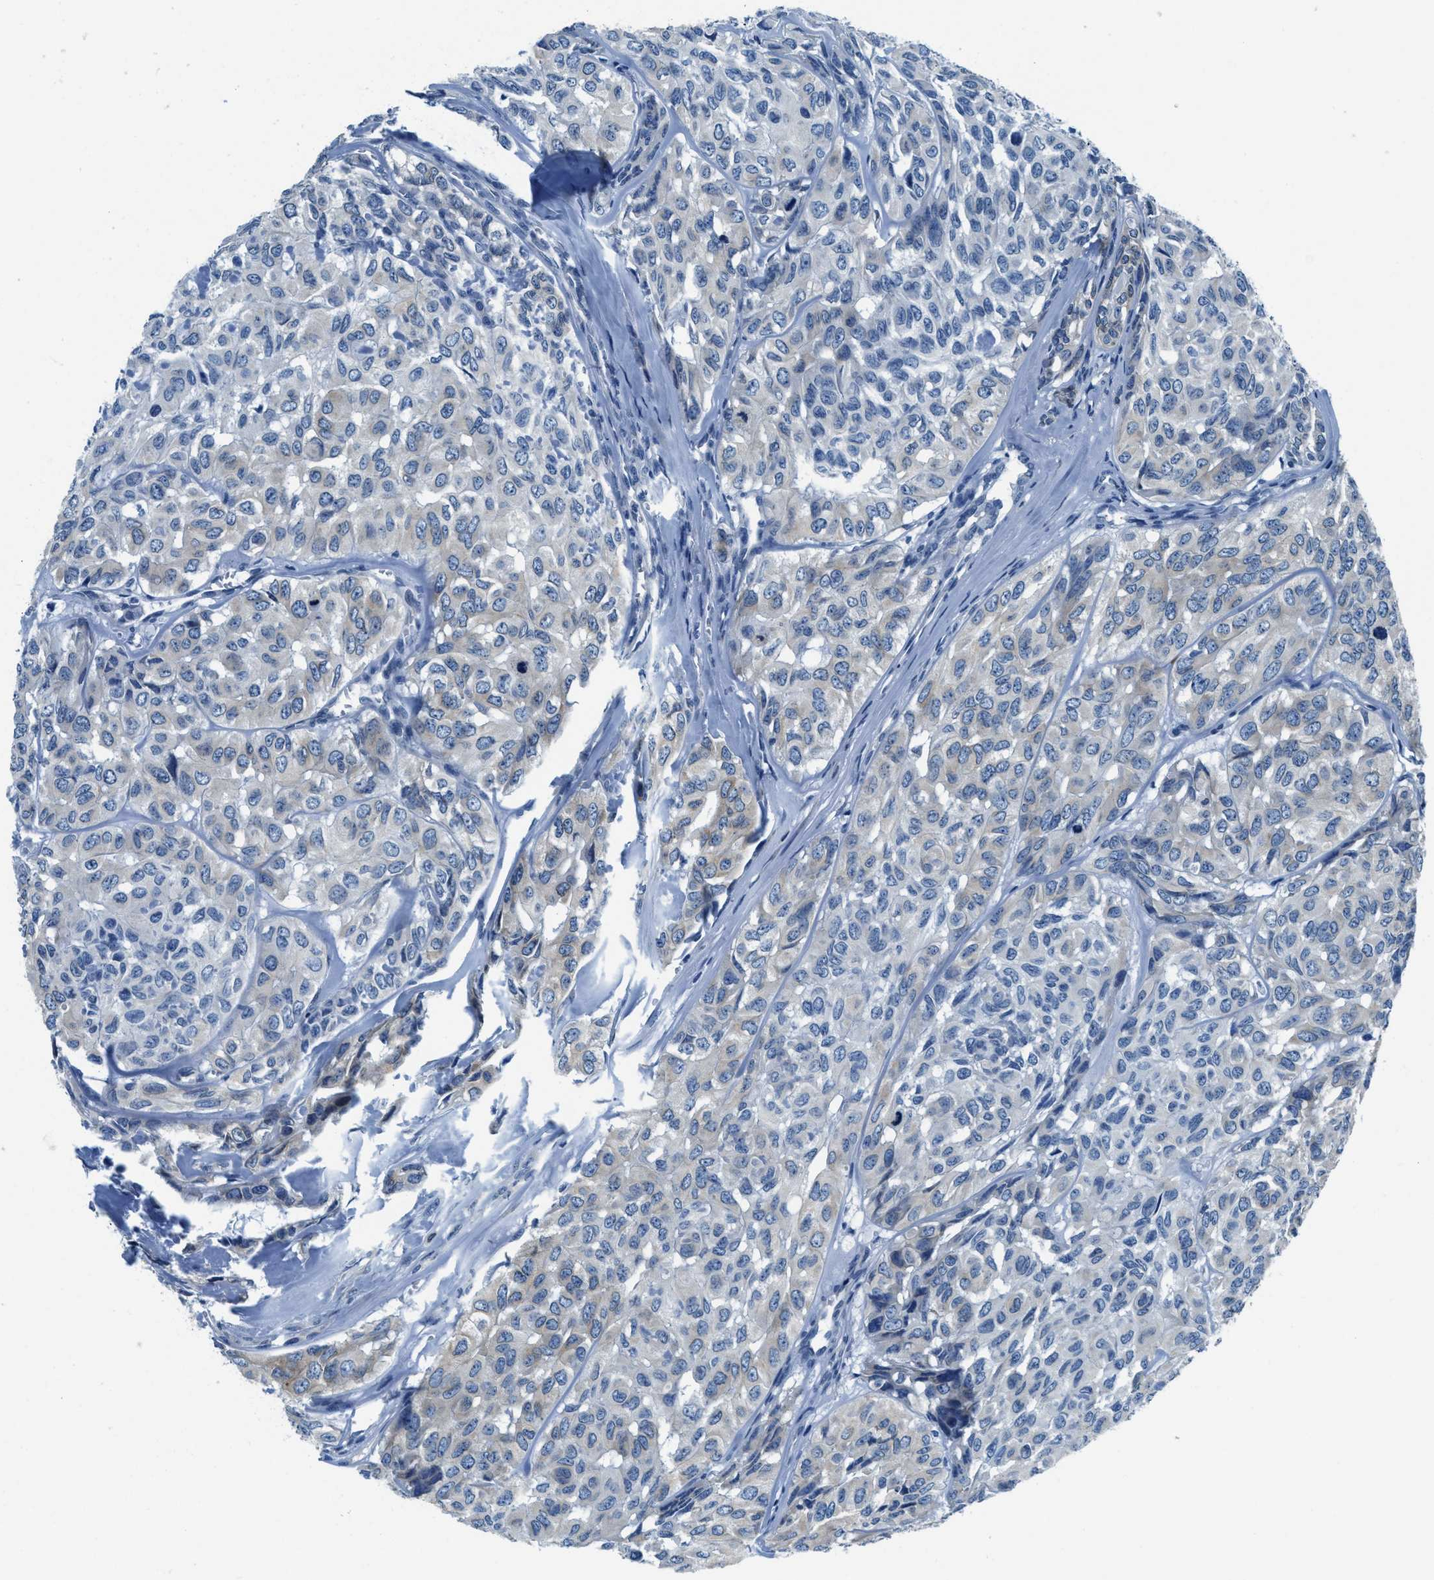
{"staining": {"intensity": "weak", "quantity": "<25%", "location": "cytoplasmic/membranous"}, "tissue": "head and neck cancer", "cell_type": "Tumor cells", "image_type": "cancer", "snomed": [{"axis": "morphology", "description": "Adenocarcinoma, NOS"}, {"axis": "topography", "description": "Salivary gland, NOS"}, {"axis": "topography", "description": "Head-Neck"}], "caption": "Protein analysis of head and neck adenocarcinoma shows no significant staining in tumor cells.", "gene": "UBAC2", "patient": {"sex": "female", "age": 76}}